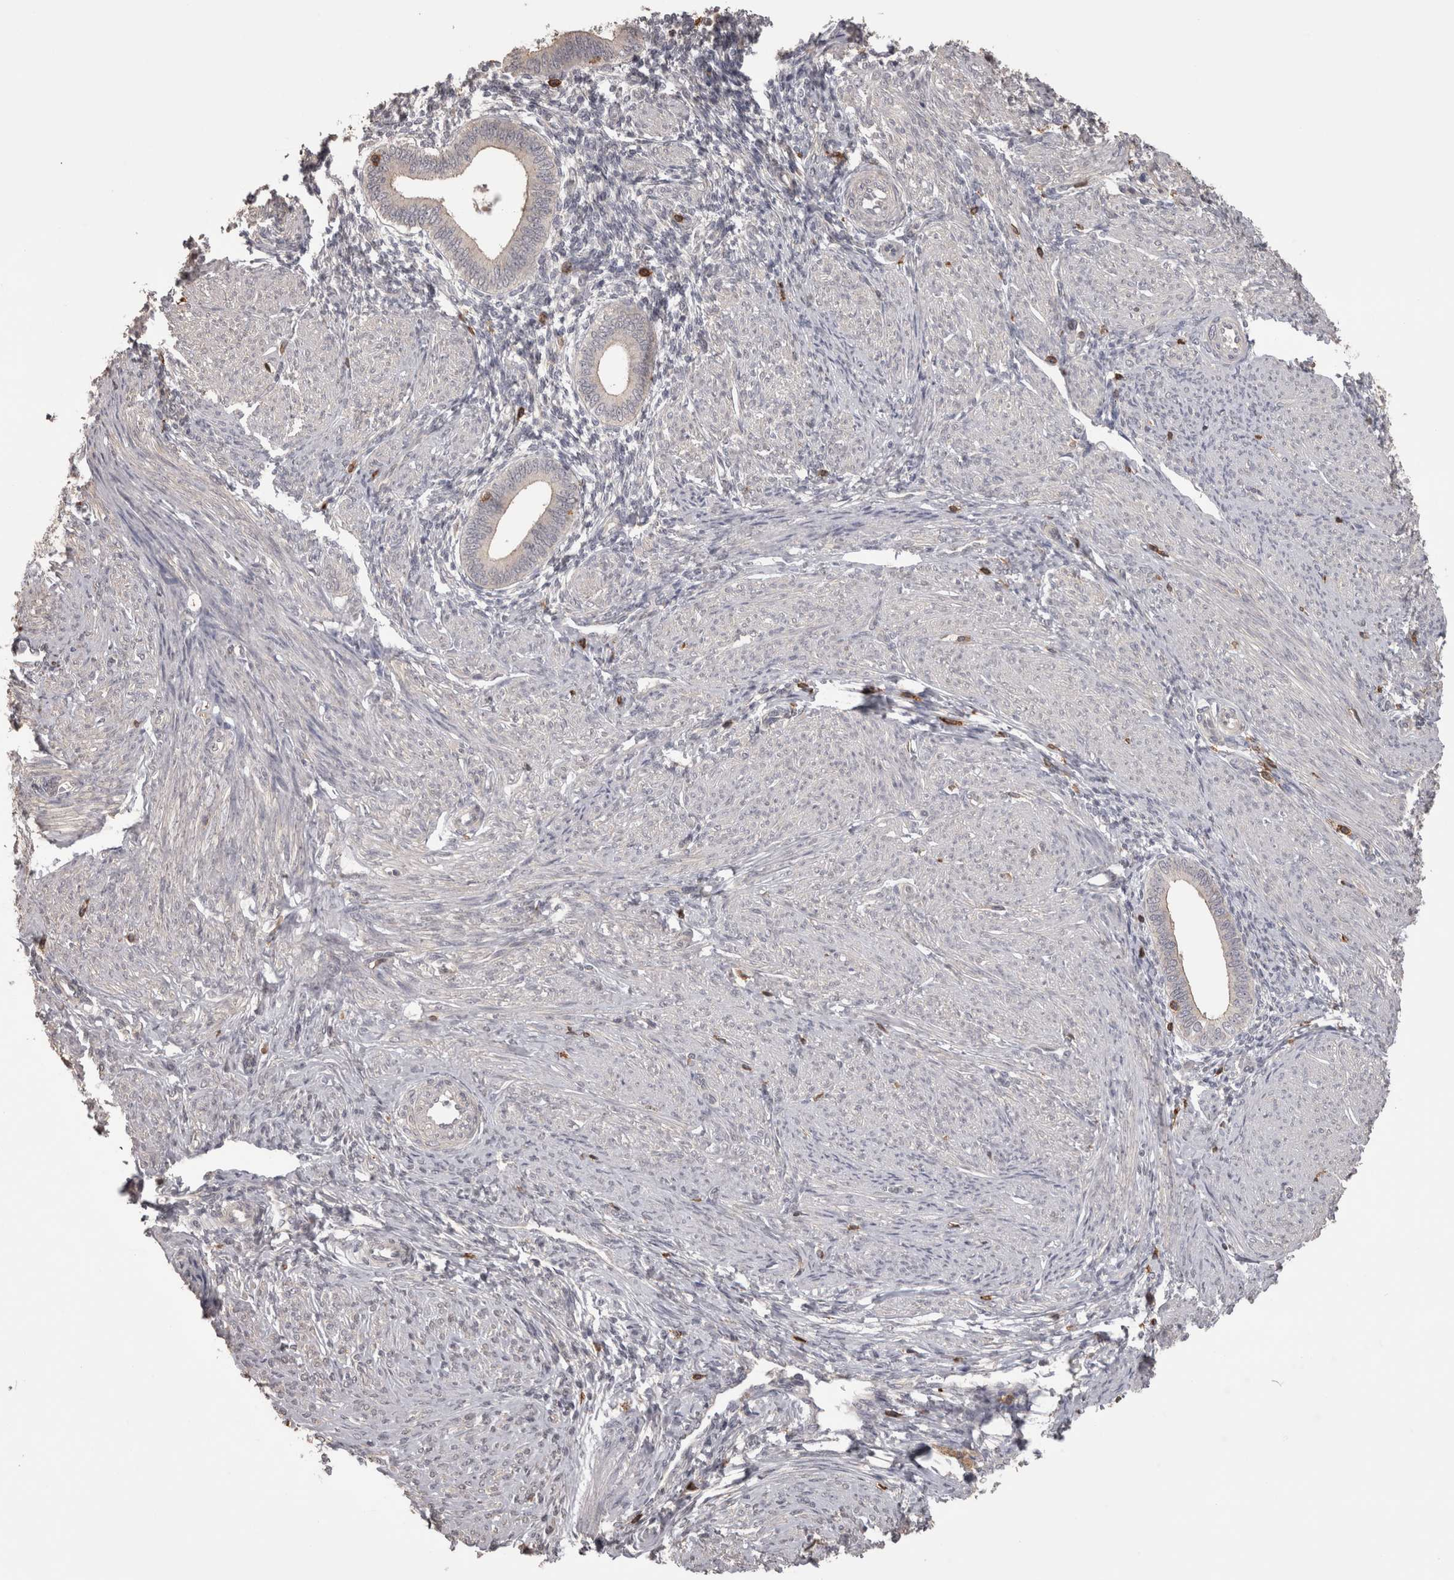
{"staining": {"intensity": "negative", "quantity": "none", "location": "none"}, "tissue": "endometrium", "cell_type": "Cells in endometrial stroma", "image_type": "normal", "snomed": [{"axis": "morphology", "description": "Normal tissue, NOS"}, {"axis": "topography", "description": "Endometrium"}], "caption": "This is an immunohistochemistry (IHC) micrograph of unremarkable endometrium. There is no positivity in cells in endometrial stroma.", "gene": "SKAP1", "patient": {"sex": "female", "age": 42}}